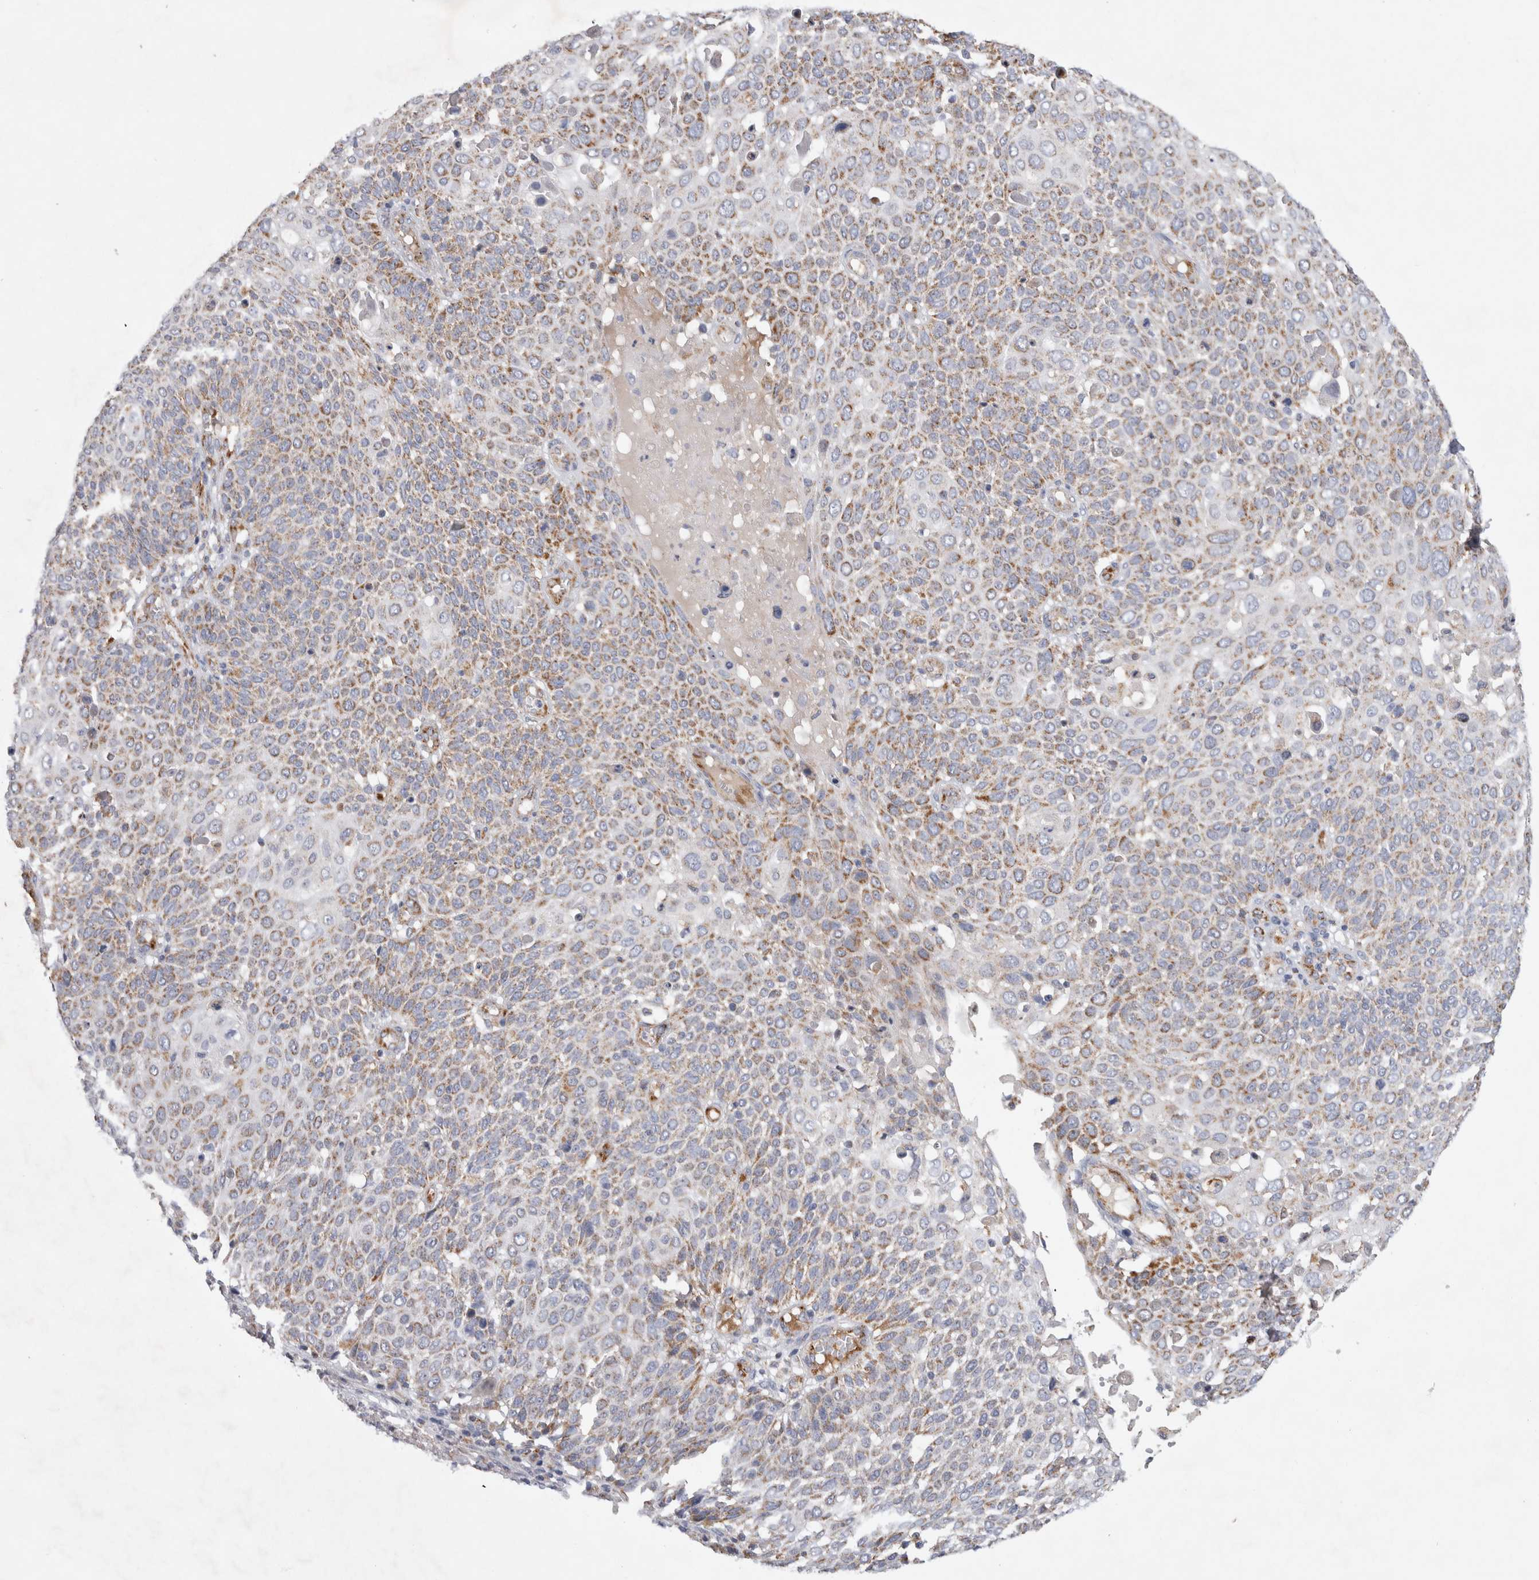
{"staining": {"intensity": "moderate", "quantity": ">75%", "location": "cytoplasmic/membranous"}, "tissue": "cervical cancer", "cell_type": "Tumor cells", "image_type": "cancer", "snomed": [{"axis": "morphology", "description": "Squamous cell carcinoma, NOS"}, {"axis": "topography", "description": "Cervix"}], "caption": "The histopathology image shows immunohistochemical staining of cervical cancer. There is moderate cytoplasmic/membranous expression is identified in about >75% of tumor cells.", "gene": "IARS2", "patient": {"sex": "female", "age": 74}}